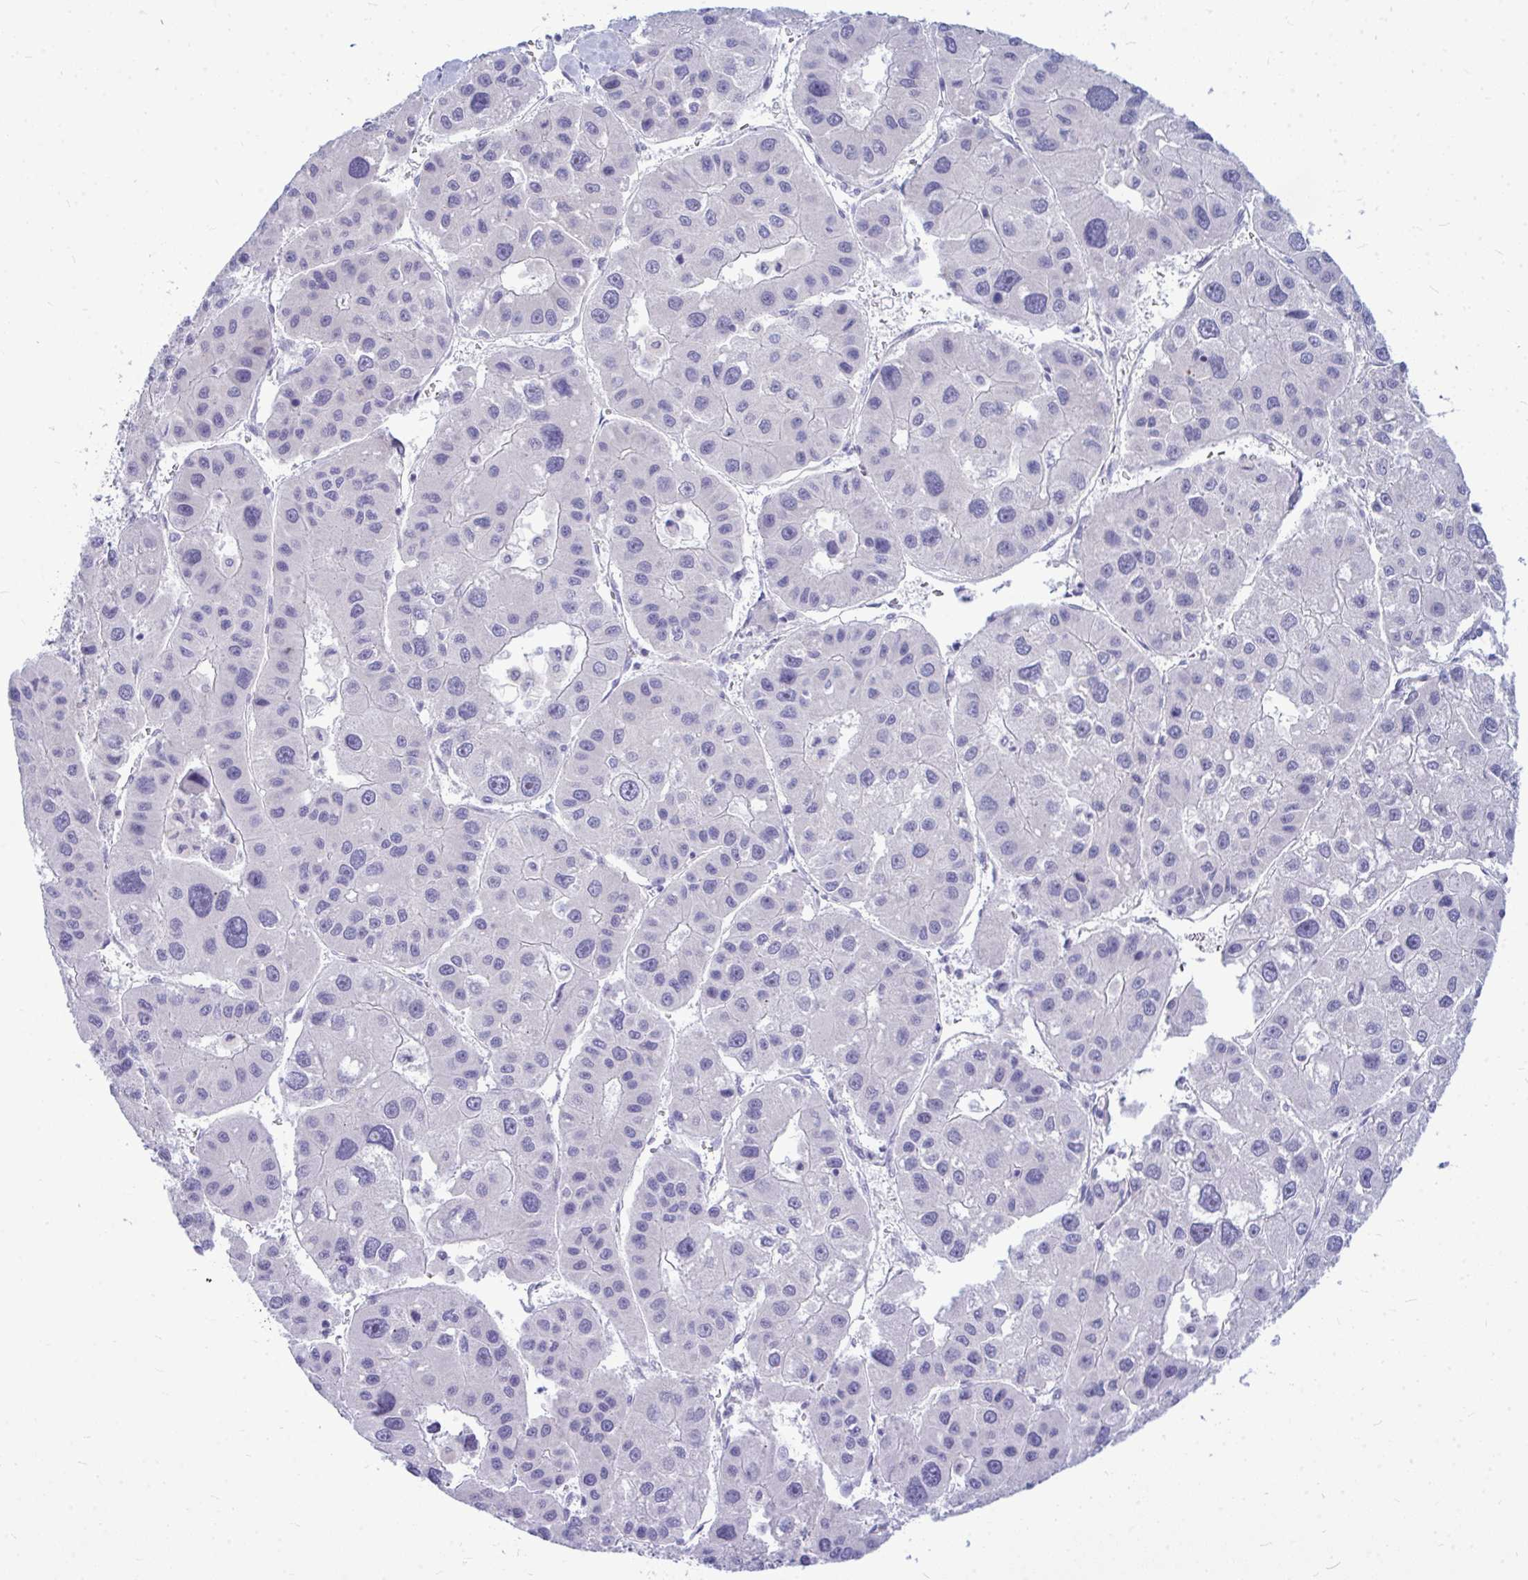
{"staining": {"intensity": "negative", "quantity": "none", "location": "none"}, "tissue": "liver cancer", "cell_type": "Tumor cells", "image_type": "cancer", "snomed": [{"axis": "morphology", "description": "Carcinoma, Hepatocellular, NOS"}, {"axis": "topography", "description": "Liver"}], "caption": "The photomicrograph displays no staining of tumor cells in liver cancer. The staining was performed using DAB (3,3'-diaminobenzidine) to visualize the protein expression in brown, while the nuclei were stained in blue with hematoxylin (Magnification: 20x).", "gene": "ZSCAN25", "patient": {"sex": "male", "age": 73}}